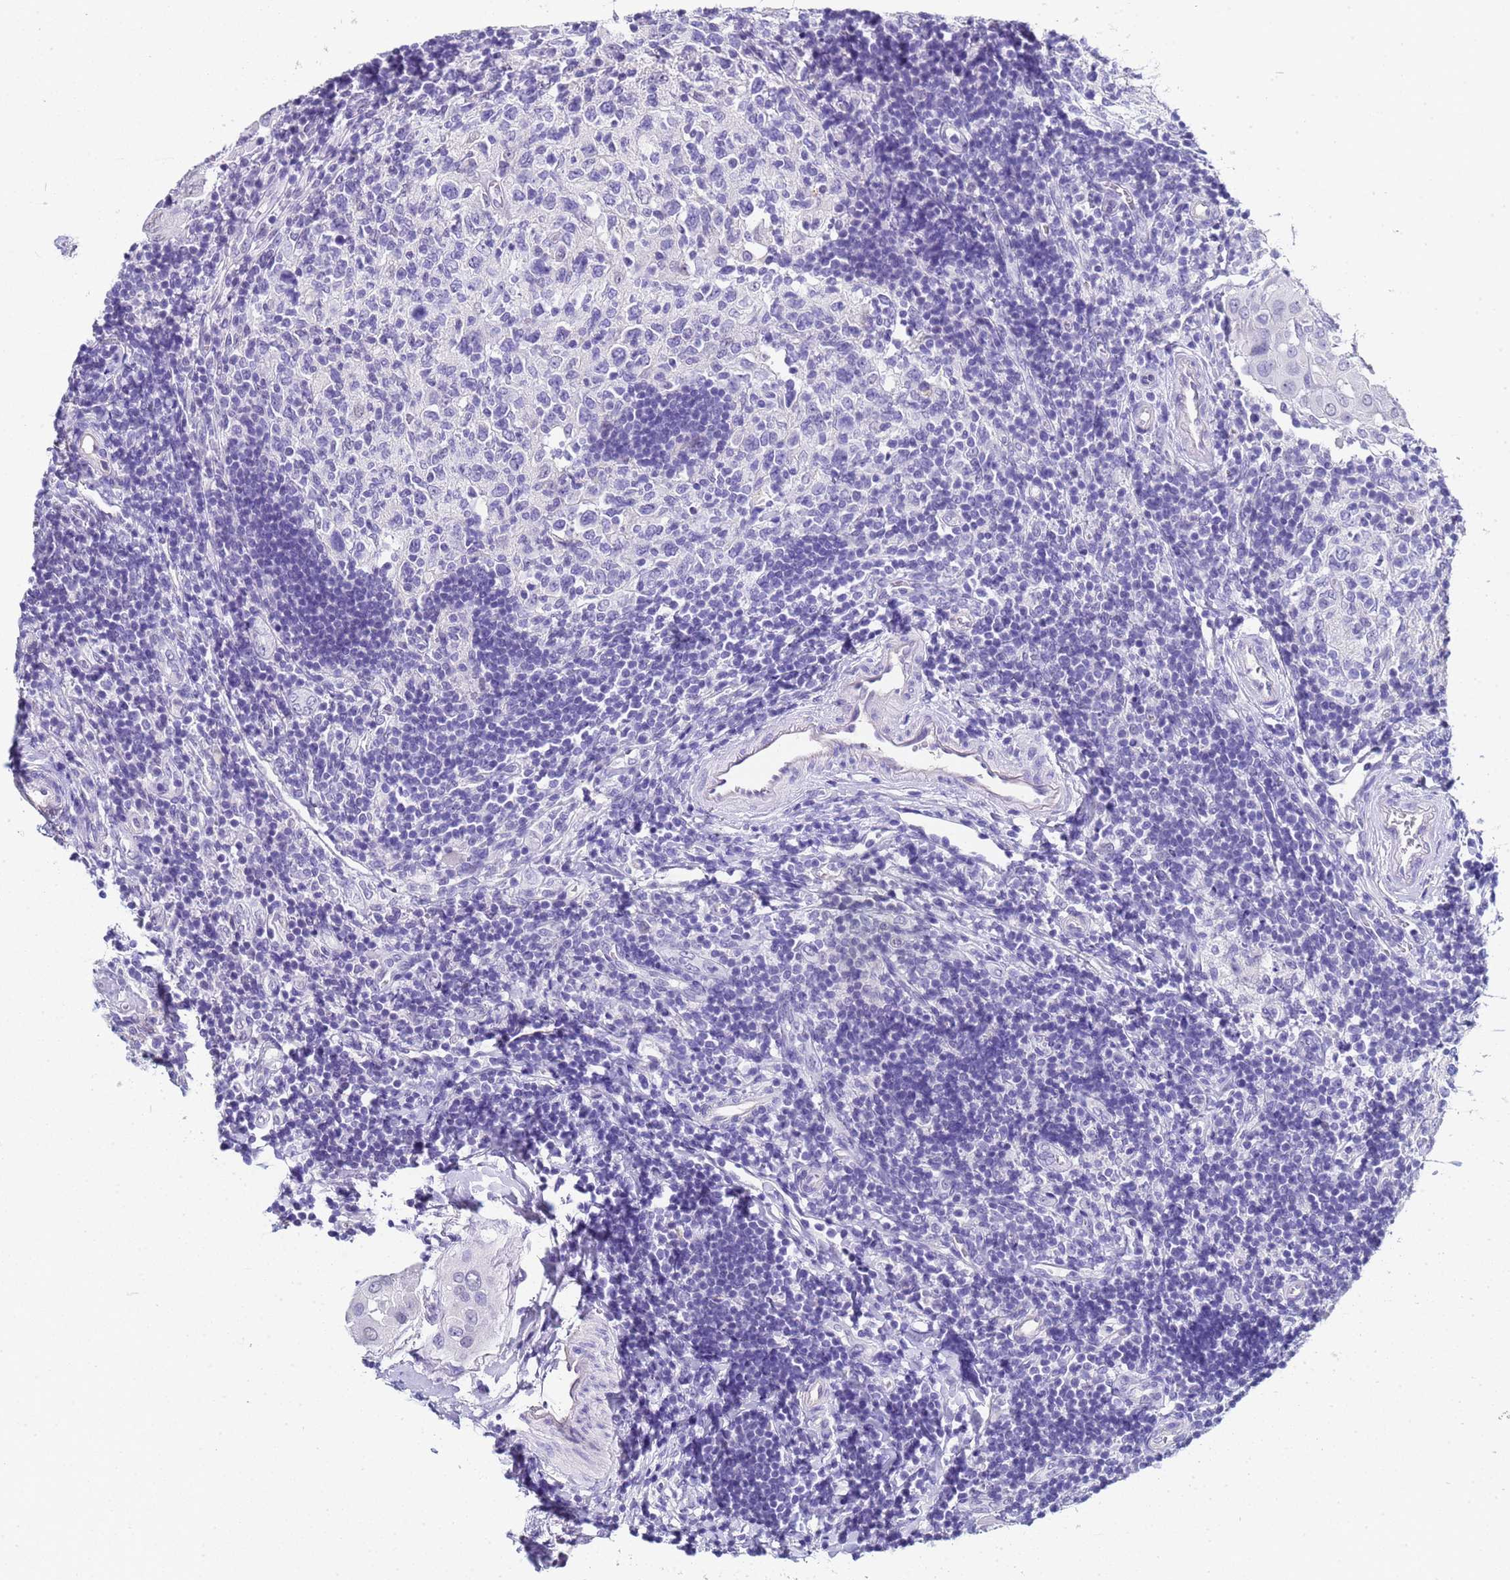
{"staining": {"intensity": "negative", "quantity": "none", "location": "none"}, "tissue": "thyroid cancer", "cell_type": "Tumor cells", "image_type": "cancer", "snomed": [{"axis": "morphology", "description": "Papillary adenocarcinoma, NOS"}, {"axis": "topography", "description": "Thyroid gland"}], "caption": "Papillary adenocarcinoma (thyroid) was stained to show a protein in brown. There is no significant positivity in tumor cells.", "gene": "CTRC", "patient": {"sex": "male", "age": 33}}